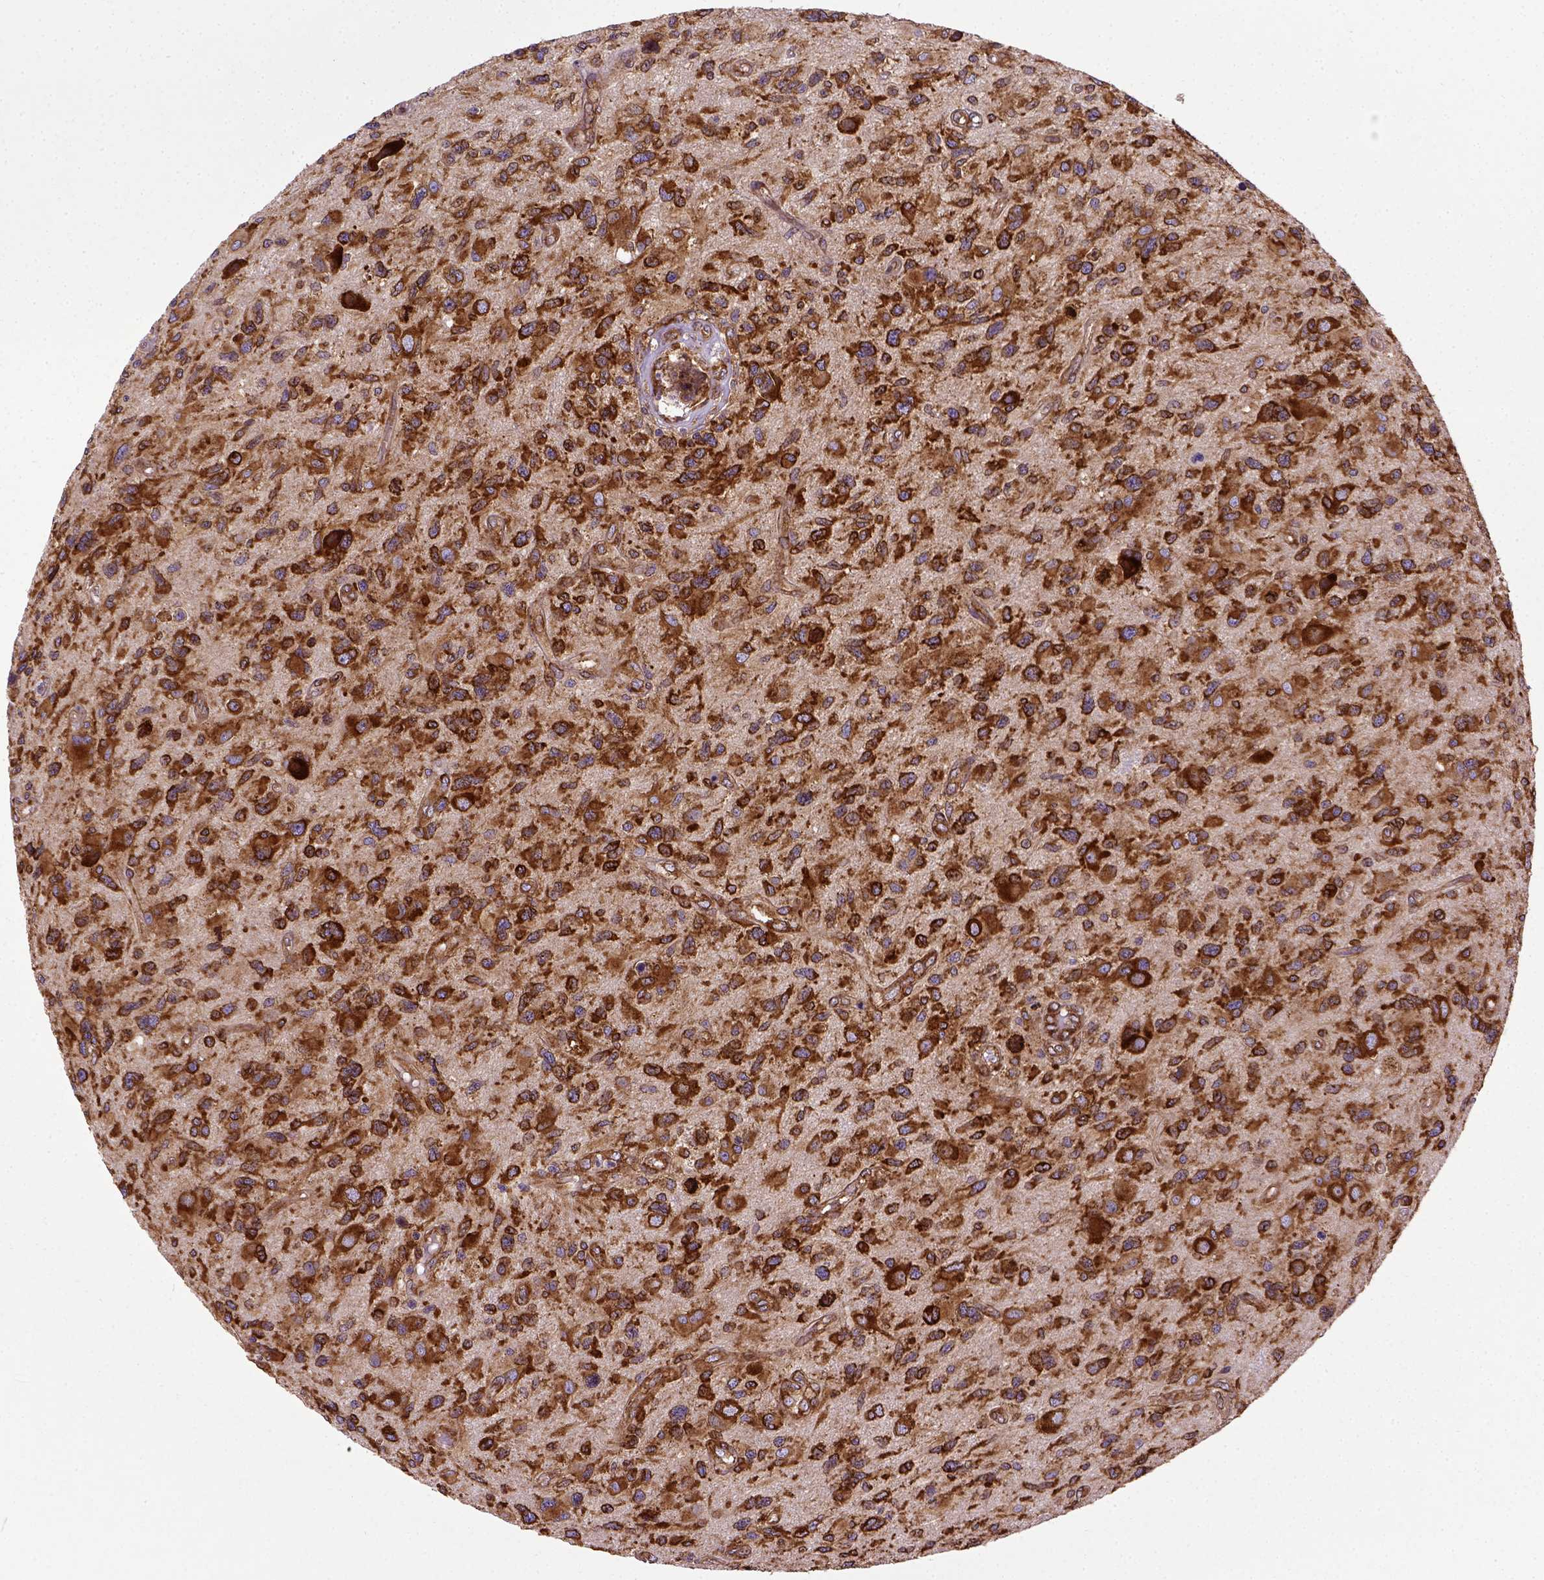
{"staining": {"intensity": "strong", "quantity": ">75%", "location": "cytoplasmic/membranous"}, "tissue": "glioma", "cell_type": "Tumor cells", "image_type": "cancer", "snomed": [{"axis": "morphology", "description": "Glioma, malignant, NOS"}, {"axis": "morphology", "description": "Glioma, malignant, High grade"}, {"axis": "topography", "description": "Brain"}], "caption": "Strong cytoplasmic/membranous positivity is identified in approximately >75% of tumor cells in malignant high-grade glioma. The staining is performed using DAB brown chromogen to label protein expression. The nuclei are counter-stained blue using hematoxylin.", "gene": "CAPRIN1", "patient": {"sex": "female", "age": 71}}